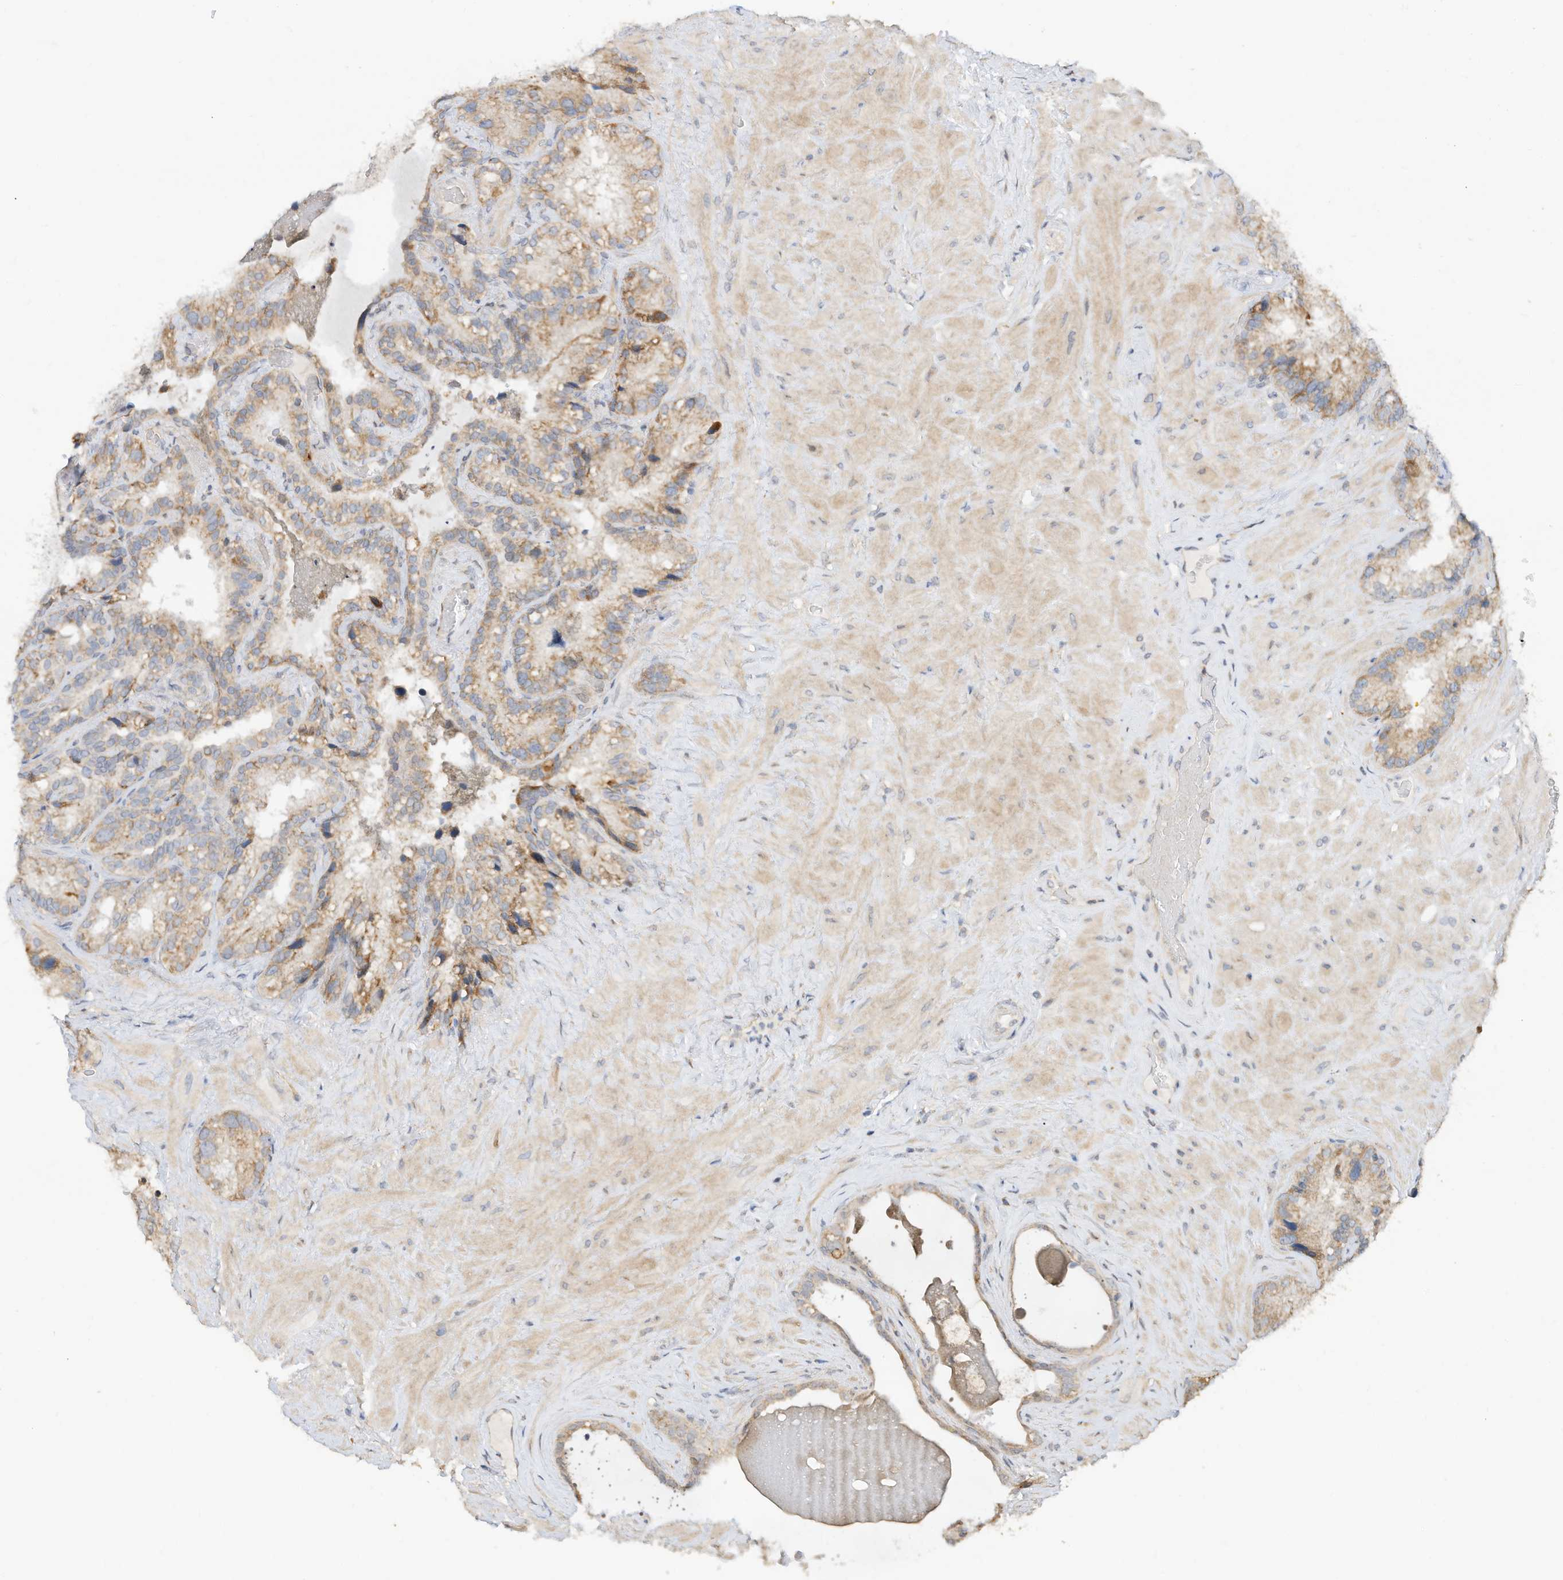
{"staining": {"intensity": "moderate", "quantity": "25%-75%", "location": "cytoplasmic/membranous"}, "tissue": "seminal vesicle", "cell_type": "Glandular cells", "image_type": "normal", "snomed": [{"axis": "morphology", "description": "Normal tissue, NOS"}, {"axis": "topography", "description": "Prostate"}, {"axis": "topography", "description": "Seminal veicle"}], "caption": "A high-resolution micrograph shows immunohistochemistry (IHC) staining of normal seminal vesicle, which displays moderate cytoplasmic/membranous expression in approximately 25%-75% of glandular cells. (Stains: DAB (3,3'-diaminobenzidine) in brown, nuclei in blue, Microscopy: brightfield microscopy at high magnification).", "gene": "CAGE1", "patient": {"sex": "male", "age": 68}}